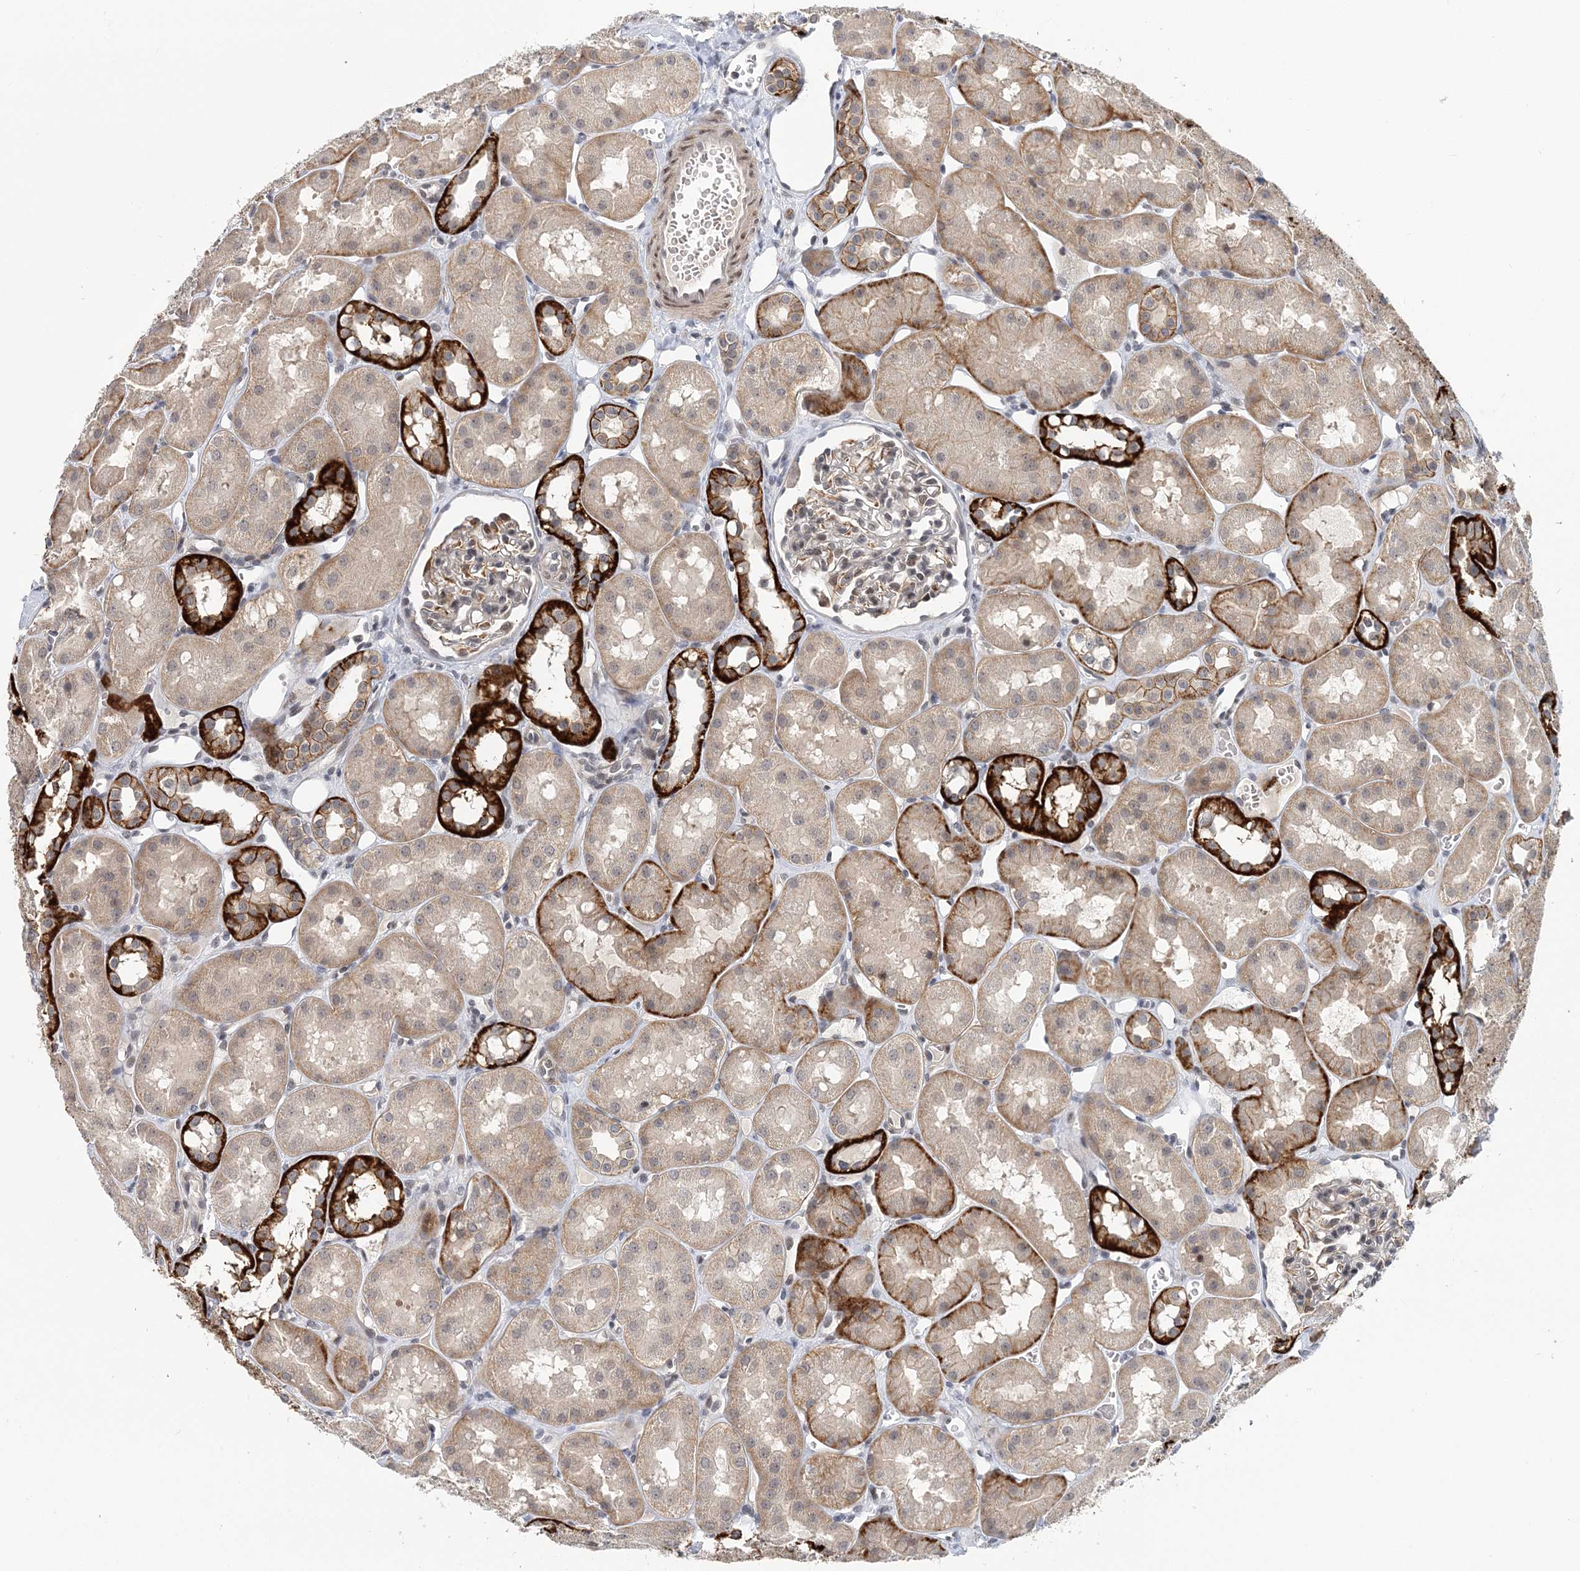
{"staining": {"intensity": "moderate", "quantity": "<25%", "location": "cytoplasmic/membranous"}, "tissue": "kidney", "cell_type": "Cells in glomeruli", "image_type": "normal", "snomed": [{"axis": "morphology", "description": "Normal tissue, NOS"}, {"axis": "topography", "description": "Kidney"}], "caption": "Moderate cytoplasmic/membranous staining for a protein is appreciated in approximately <25% of cells in glomeruli of benign kidney using immunohistochemistry.", "gene": "HYCC2", "patient": {"sex": "male", "age": 16}}